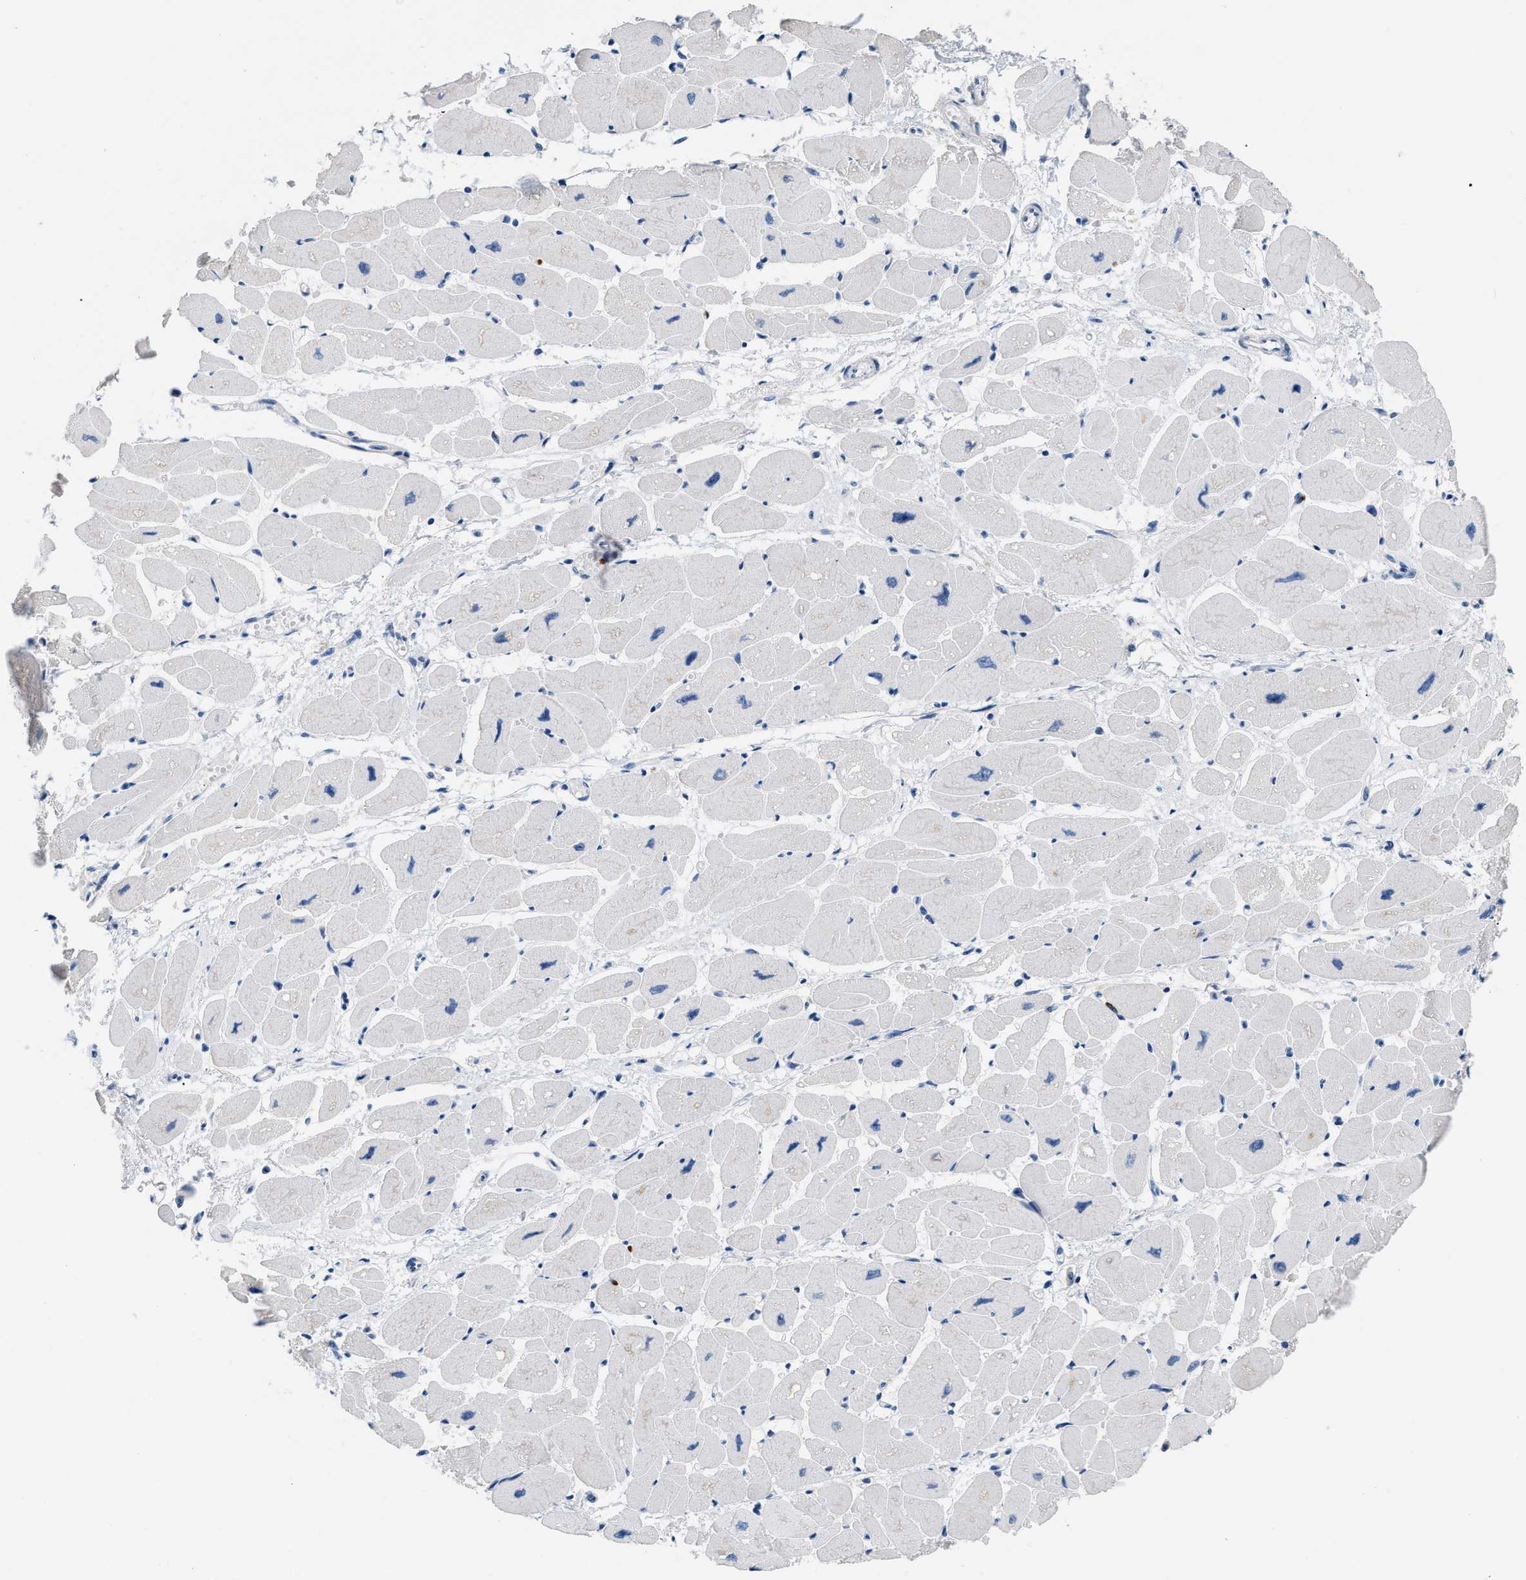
{"staining": {"intensity": "negative", "quantity": "none", "location": "none"}, "tissue": "heart muscle", "cell_type": "Cardiomyocytes", "image_type": "normal", "snomed": [{"axis": "morphology", "description": "Normal tissue, NOS"}, {"axis": "topography", "description": "Heart"}], "caption": "An IHC photomicrograph of unremarkable heart muscle is shown. There is no staining in cardiomyocytes of heart muscle.", "gene": "BOLL", "patient": {"sex": "female", "age": 54}}